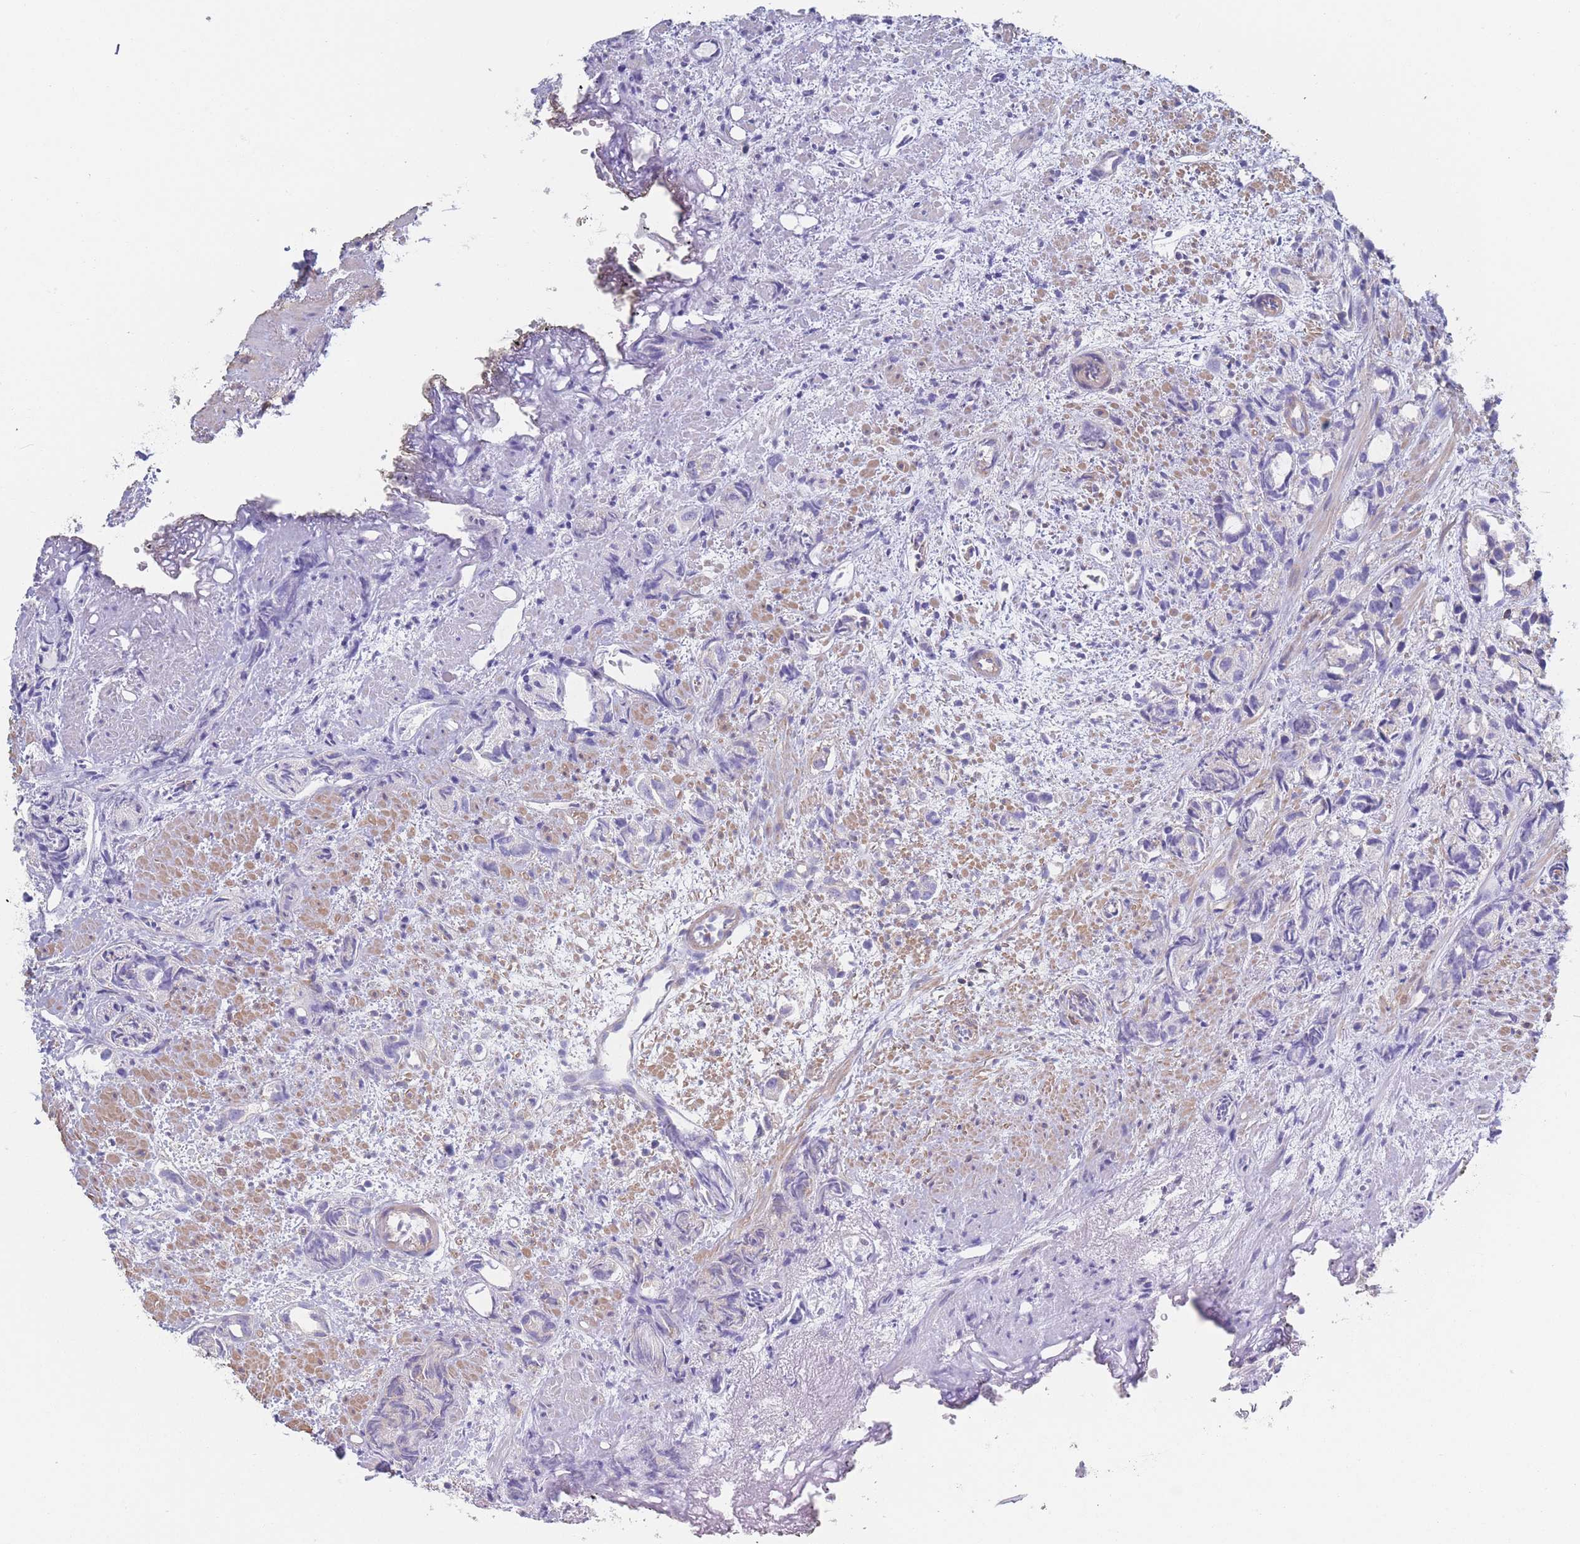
{"staining": {"intensity": "weak", "quantity": "<25%", "location": "cytoplasmic/membranous"}, "tissue": "prostate cancer", "cell_type": "Tumor cells", "image_type": "cancer", "snomed": [{"axis": "morphology", "description": "Adenocarcinoma, High grade"}, {"axis": "topography", "description": "Prostate"}], "caption": "Immunohistochemistry (IHC) histopathology image of adenocarcinoma (high-grade) (prostate) stained for a protein (brown), which reveals no staining in tumor cells. (DAB (3,3'-diaminobenzidine) immunohistochemistry, high magnification).", "gene": "ADH1A", "patient": {"sex": "male", "age": 82}}